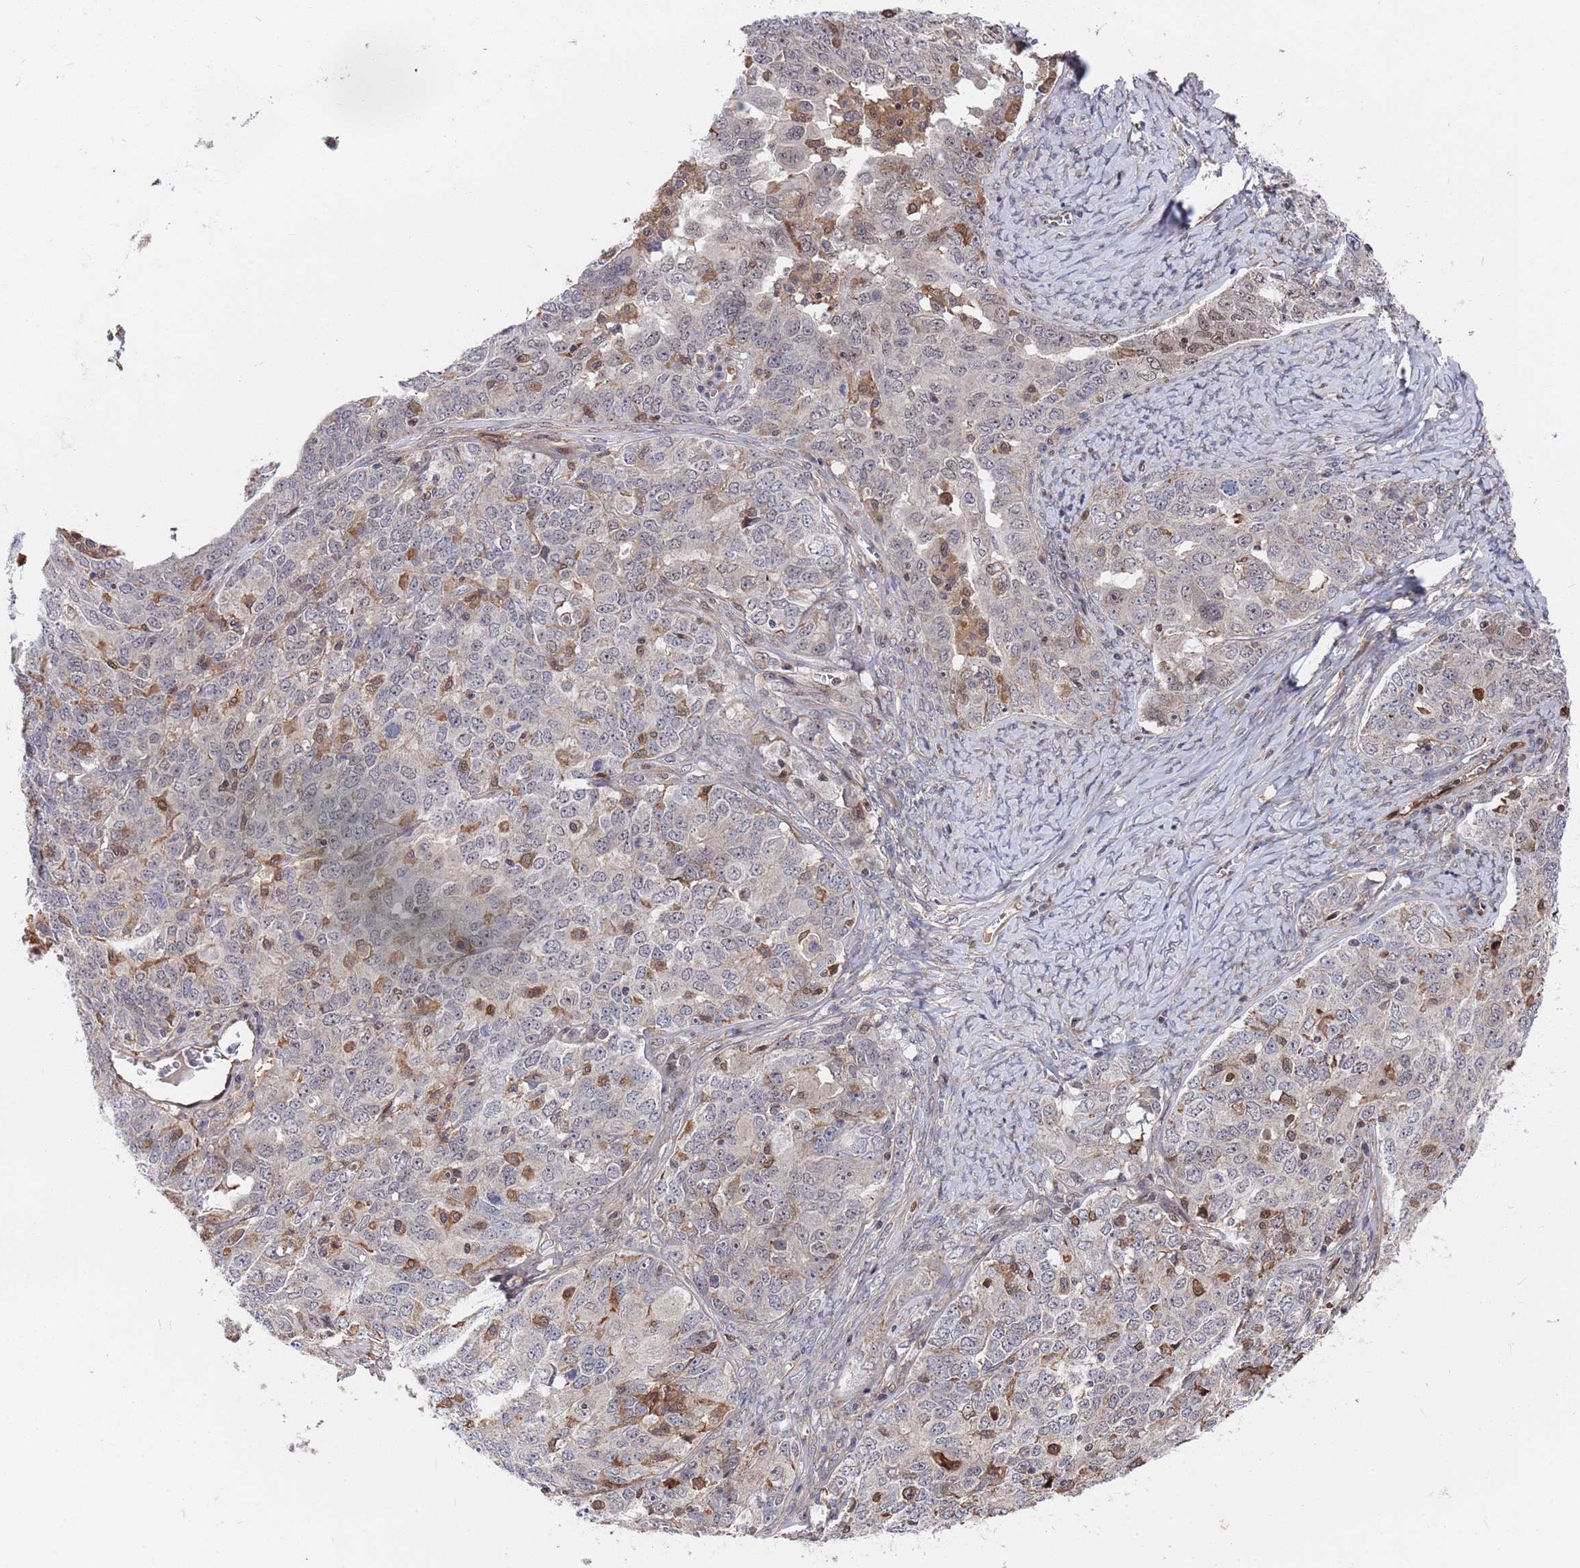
{"staining": {"intensity": "moderate", "quantity": "<25%", "location": "cytoplasmic/membranous"}, "tissue": "ovarian cancer", "cell_type": "Tumor cells", "image_type": "cancer", "snomed": [{"axis": "morphology", "description": "Carcinoma, endometroid"}, {"axis": "topography", "description": "Ovary"}], "caption": "A brown stain shows moderate cytoplasmic/membranous positivity of a protein in ovarian cancer tumor cells.", "gene": "TMBIM6", "patient": {"sex": "female", "age": 62}}